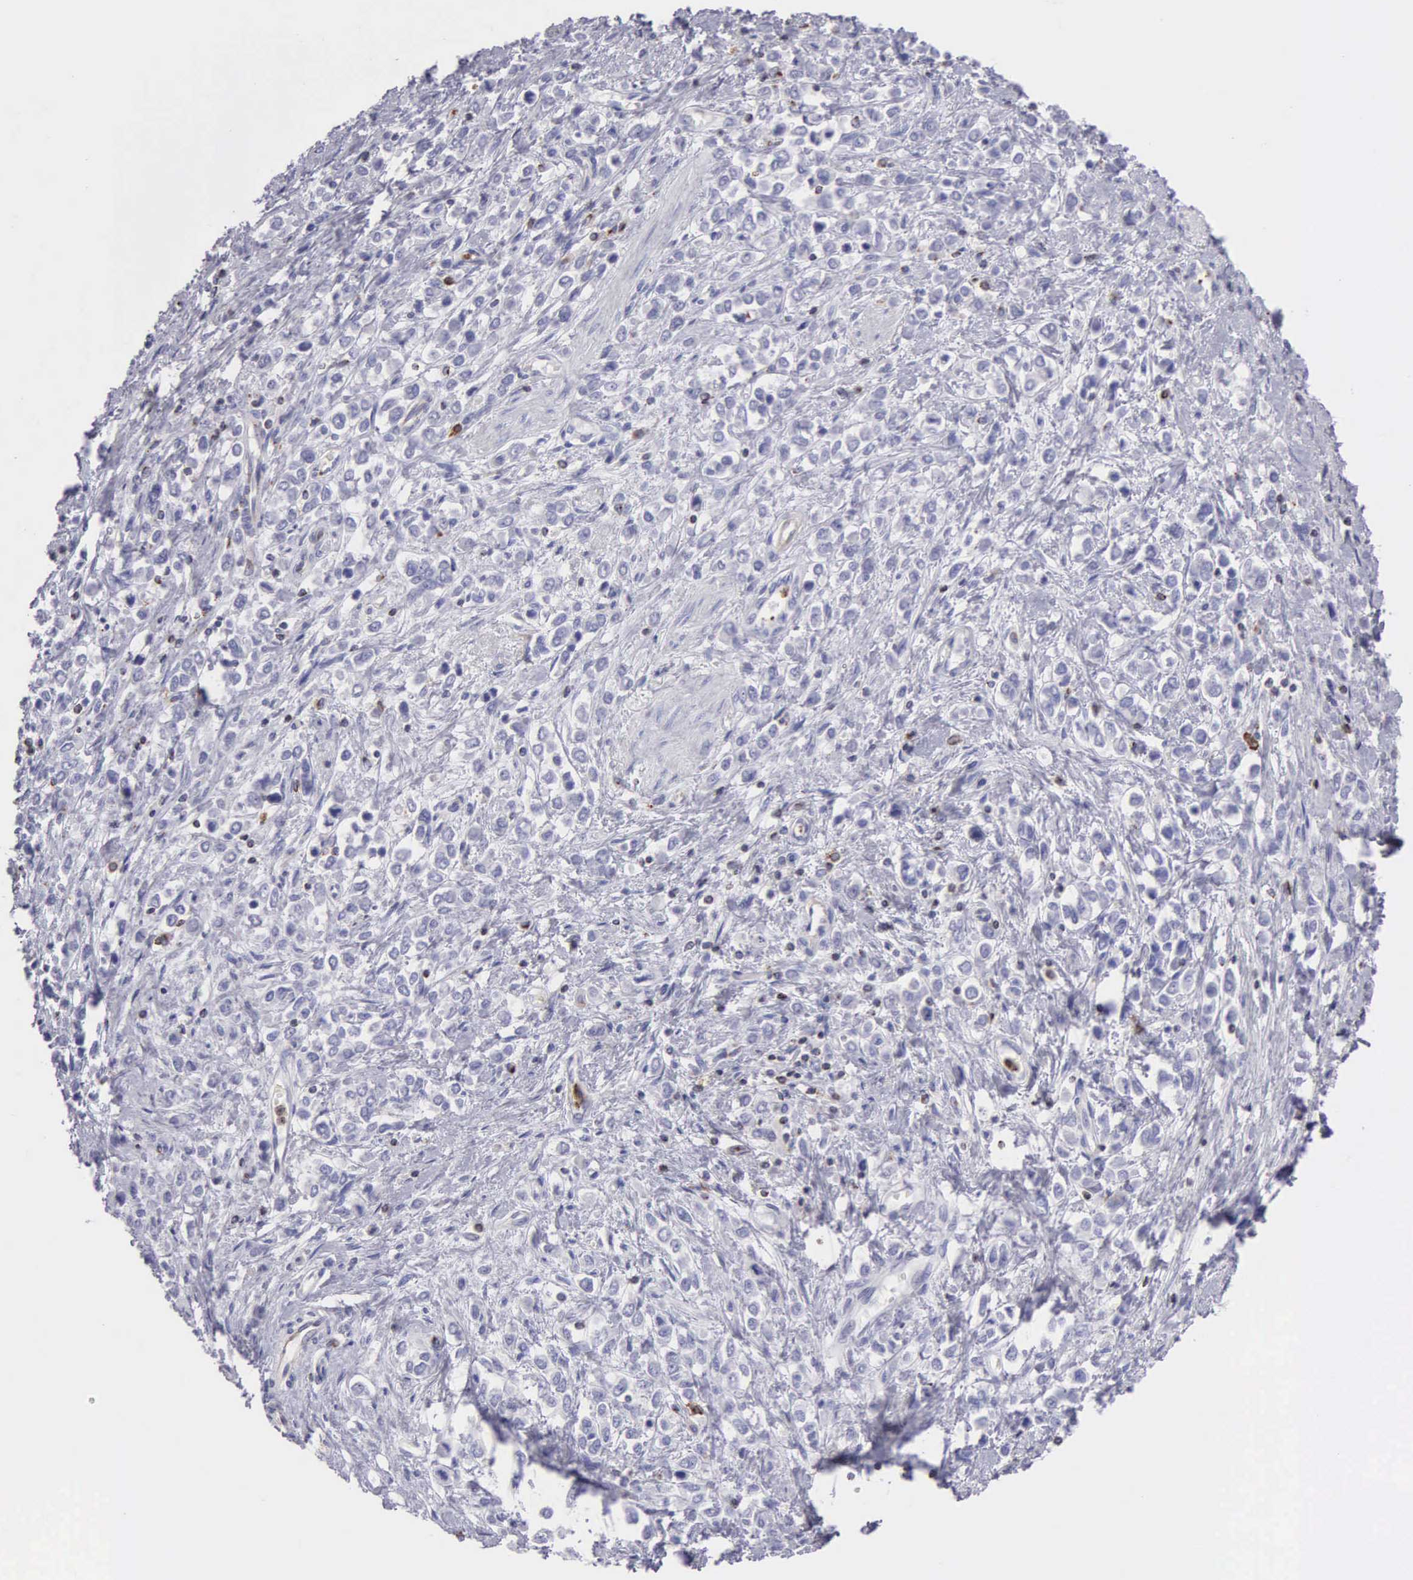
{"staining": {"intensity": "negative", "quantity": "none", "location": "none"}, "tissue": "stomach cancer", "cell_type": "Tumor cells", "image_type": "cancer", "snomed": [{"axis": "morphology", "description": "Adenocarcinoma, NOS"}, {"axis": "topography", "description": "Stomach, upper"}], "caption": "Tumor cells are negative for protein expression in human adenocarcinoma (stomach).", "gene": "SRGN", "patient": {"sex": "male", "age": 76}}